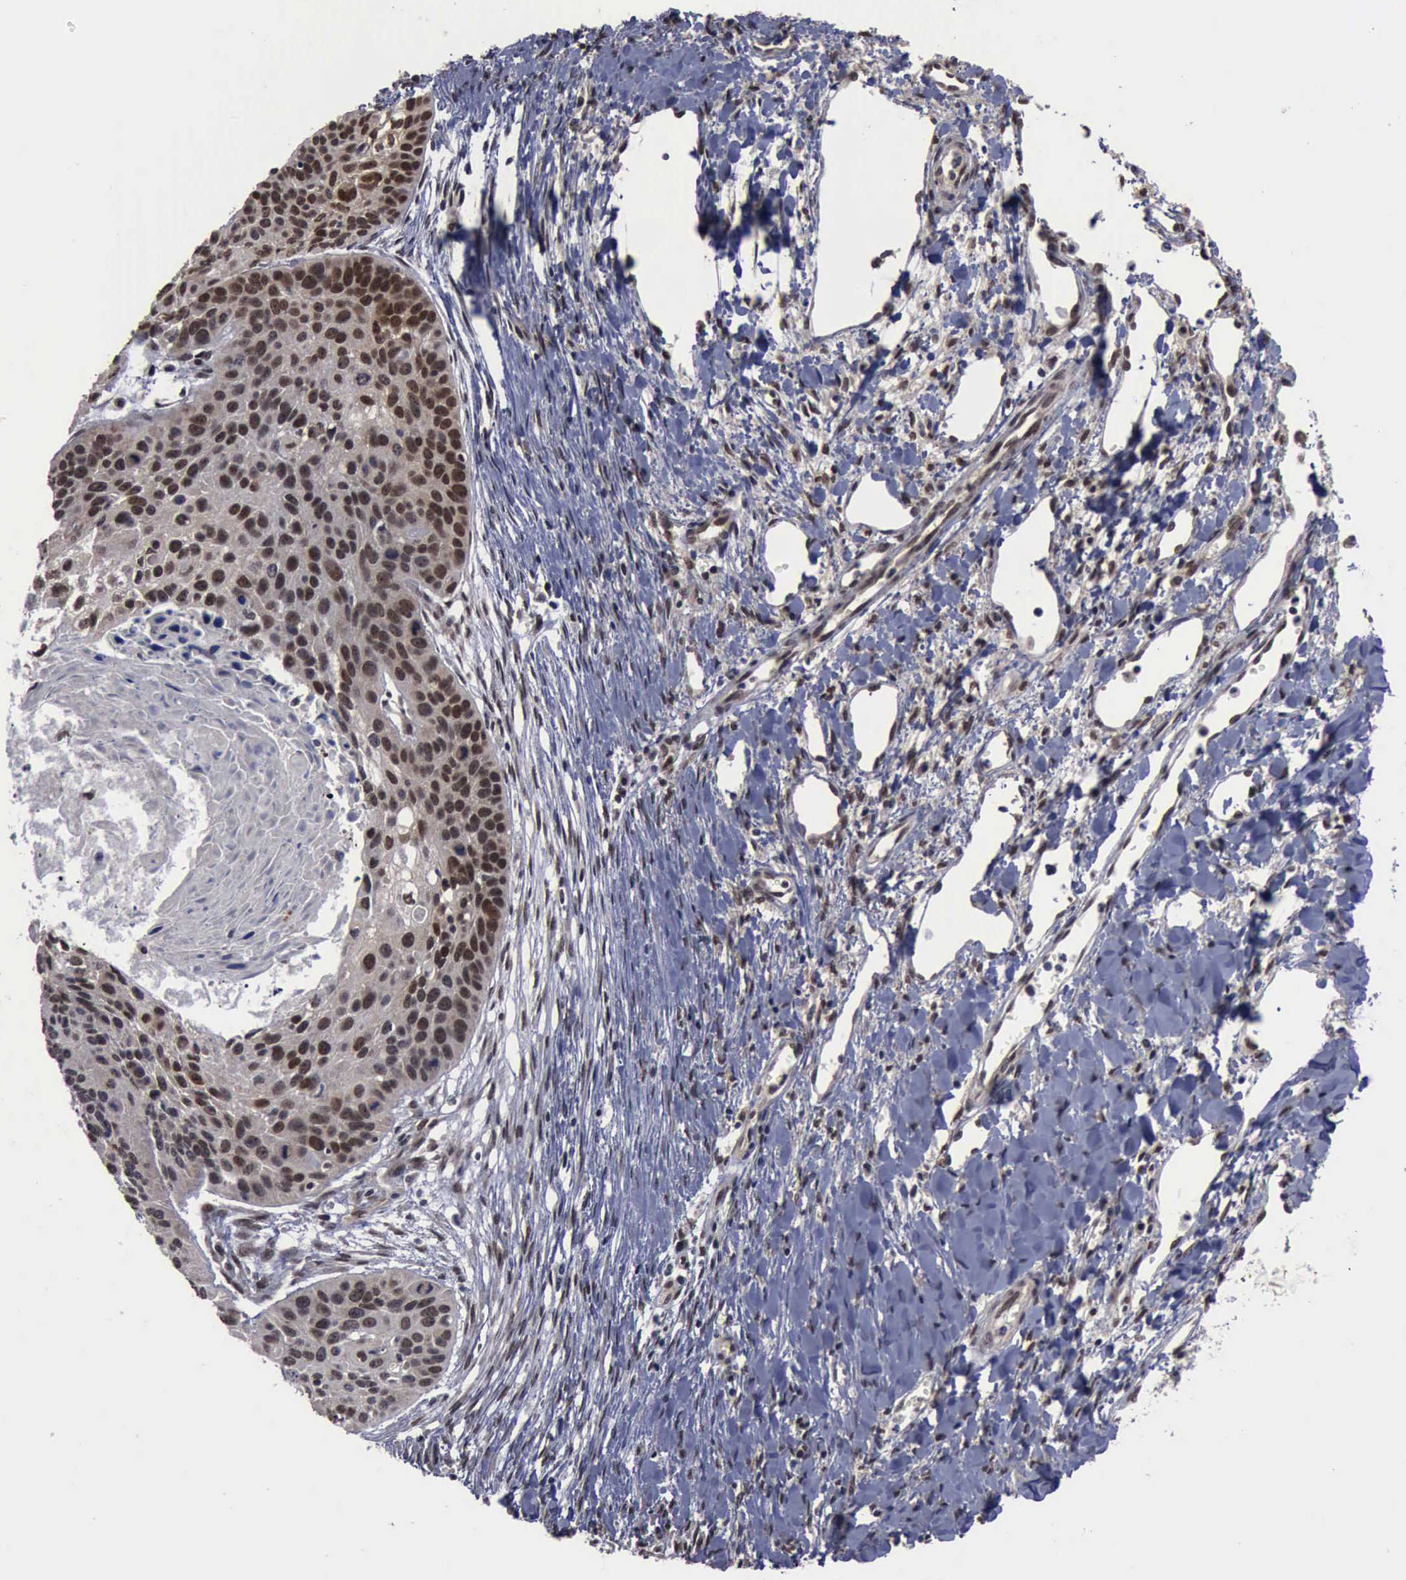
{"staining": {"intensity": "strong", "quantity": ">75%", "location": "nuclear"}, "tissue": "lung cancer", "cell_type": "Tumor cells", "image_type": "cancer", "snomed": [{"axis": "morphology", "description": "Squamous cell carcinoma, NOS"}, {"axis": "topography", "description": "Lung"}], "caption": "This photomicrograph exhibits IHC staining of human lung cancer (squamous cell carcinoma), with high strong nuclear staining in approximately >75% of tumor cells.", "gene": "RTCB", "patient": {"sex": "male", "age": 71}}